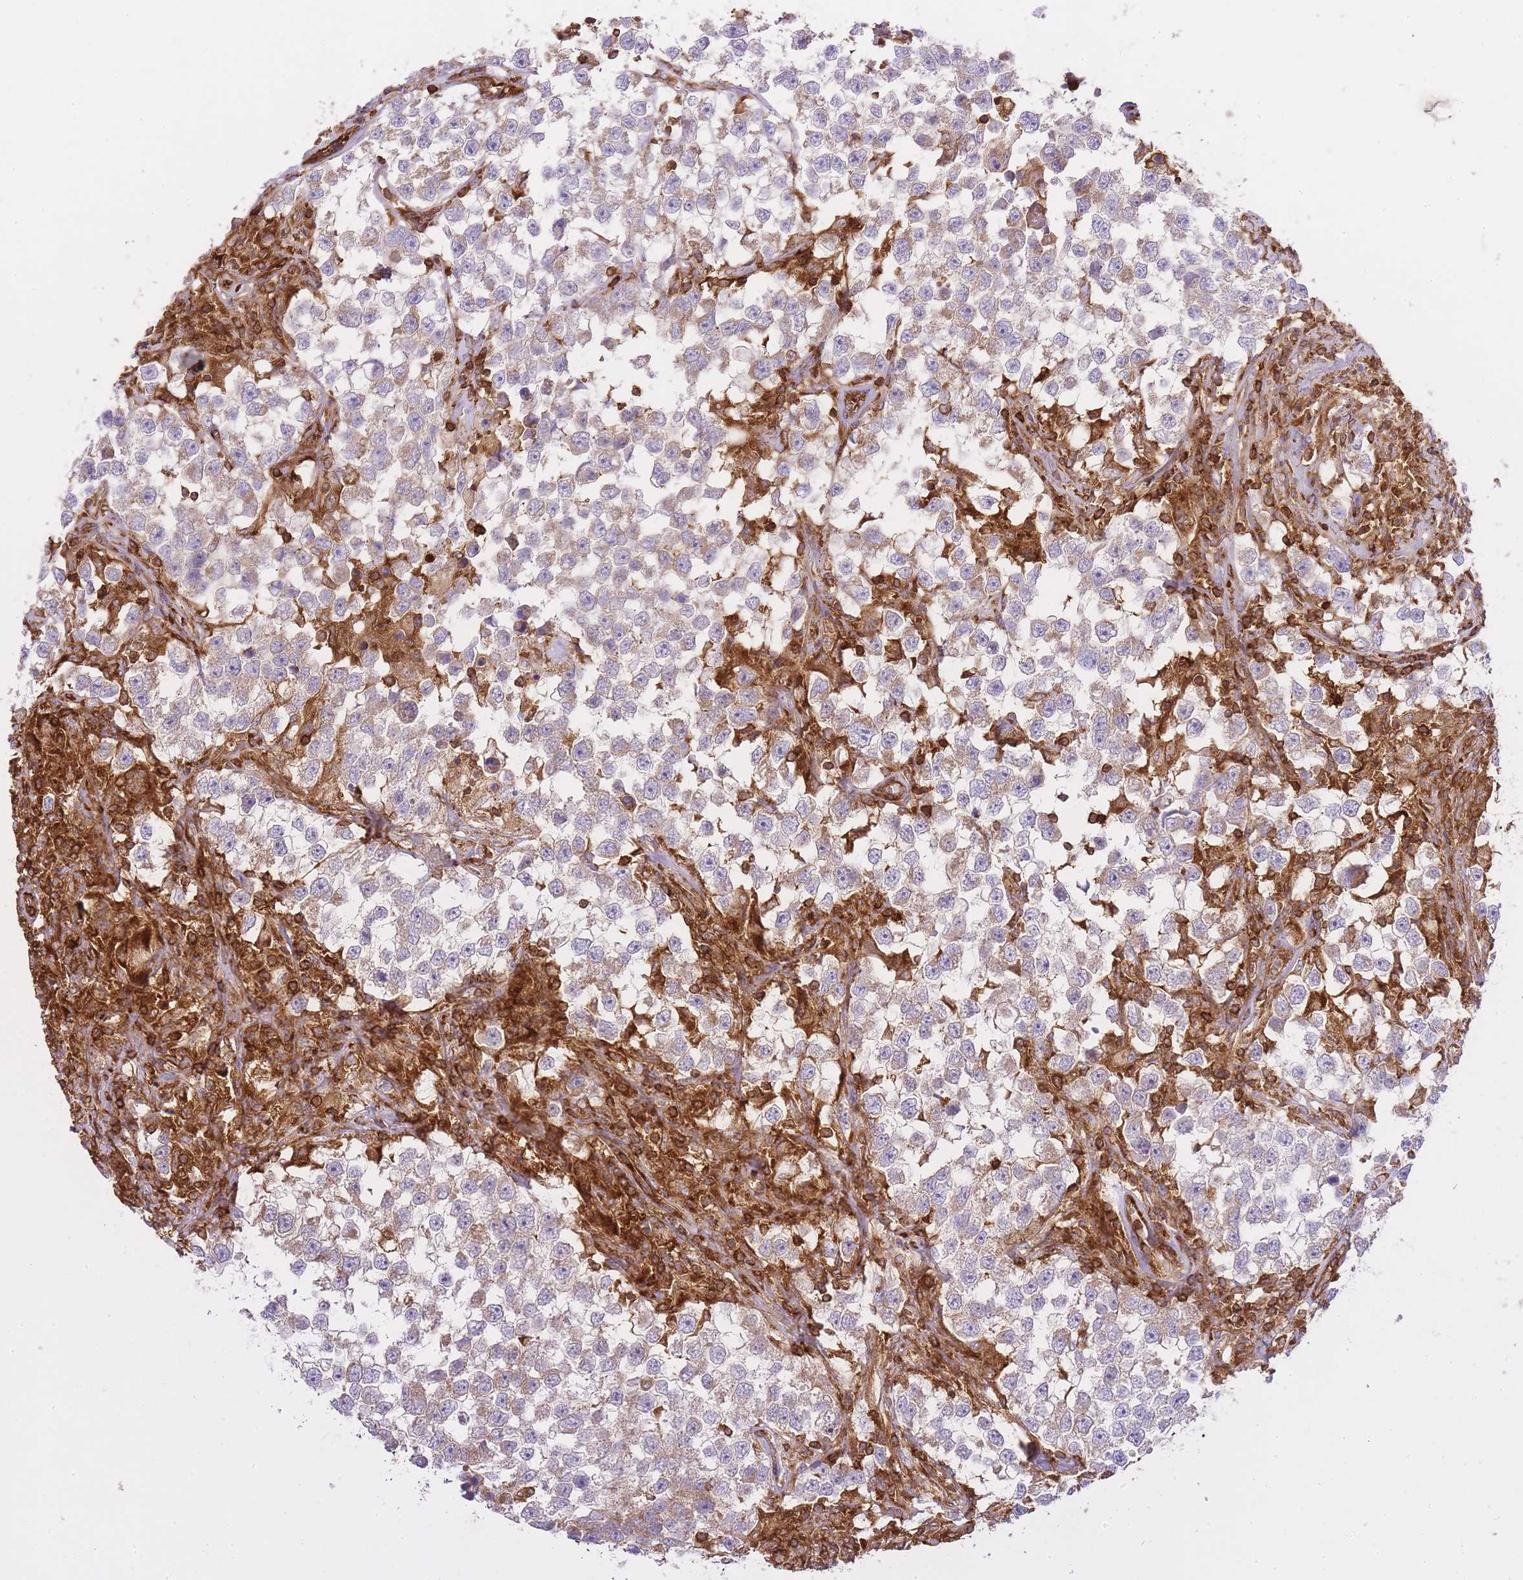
{"staining": {"intensity": "weak", "quantity": ">75%", "location": "cytoplasmic/membranous"}, "tissue": "testis cancer", "cell_type": "Tumor cells", "image_type": "cancer", "snomed": [{"axis": "morphology", "description": "Seminoma, NOS"}, {"axis": "topography", "description": "Testis"}], "caption": "Weak cytoplasmic/membranous expression is identified in about >75% of tumor cells in testis cancer (seminoma). Nuclei are stained in blue.", "gene": "MSN", "patient": {"sex": "male", "age": 46}}